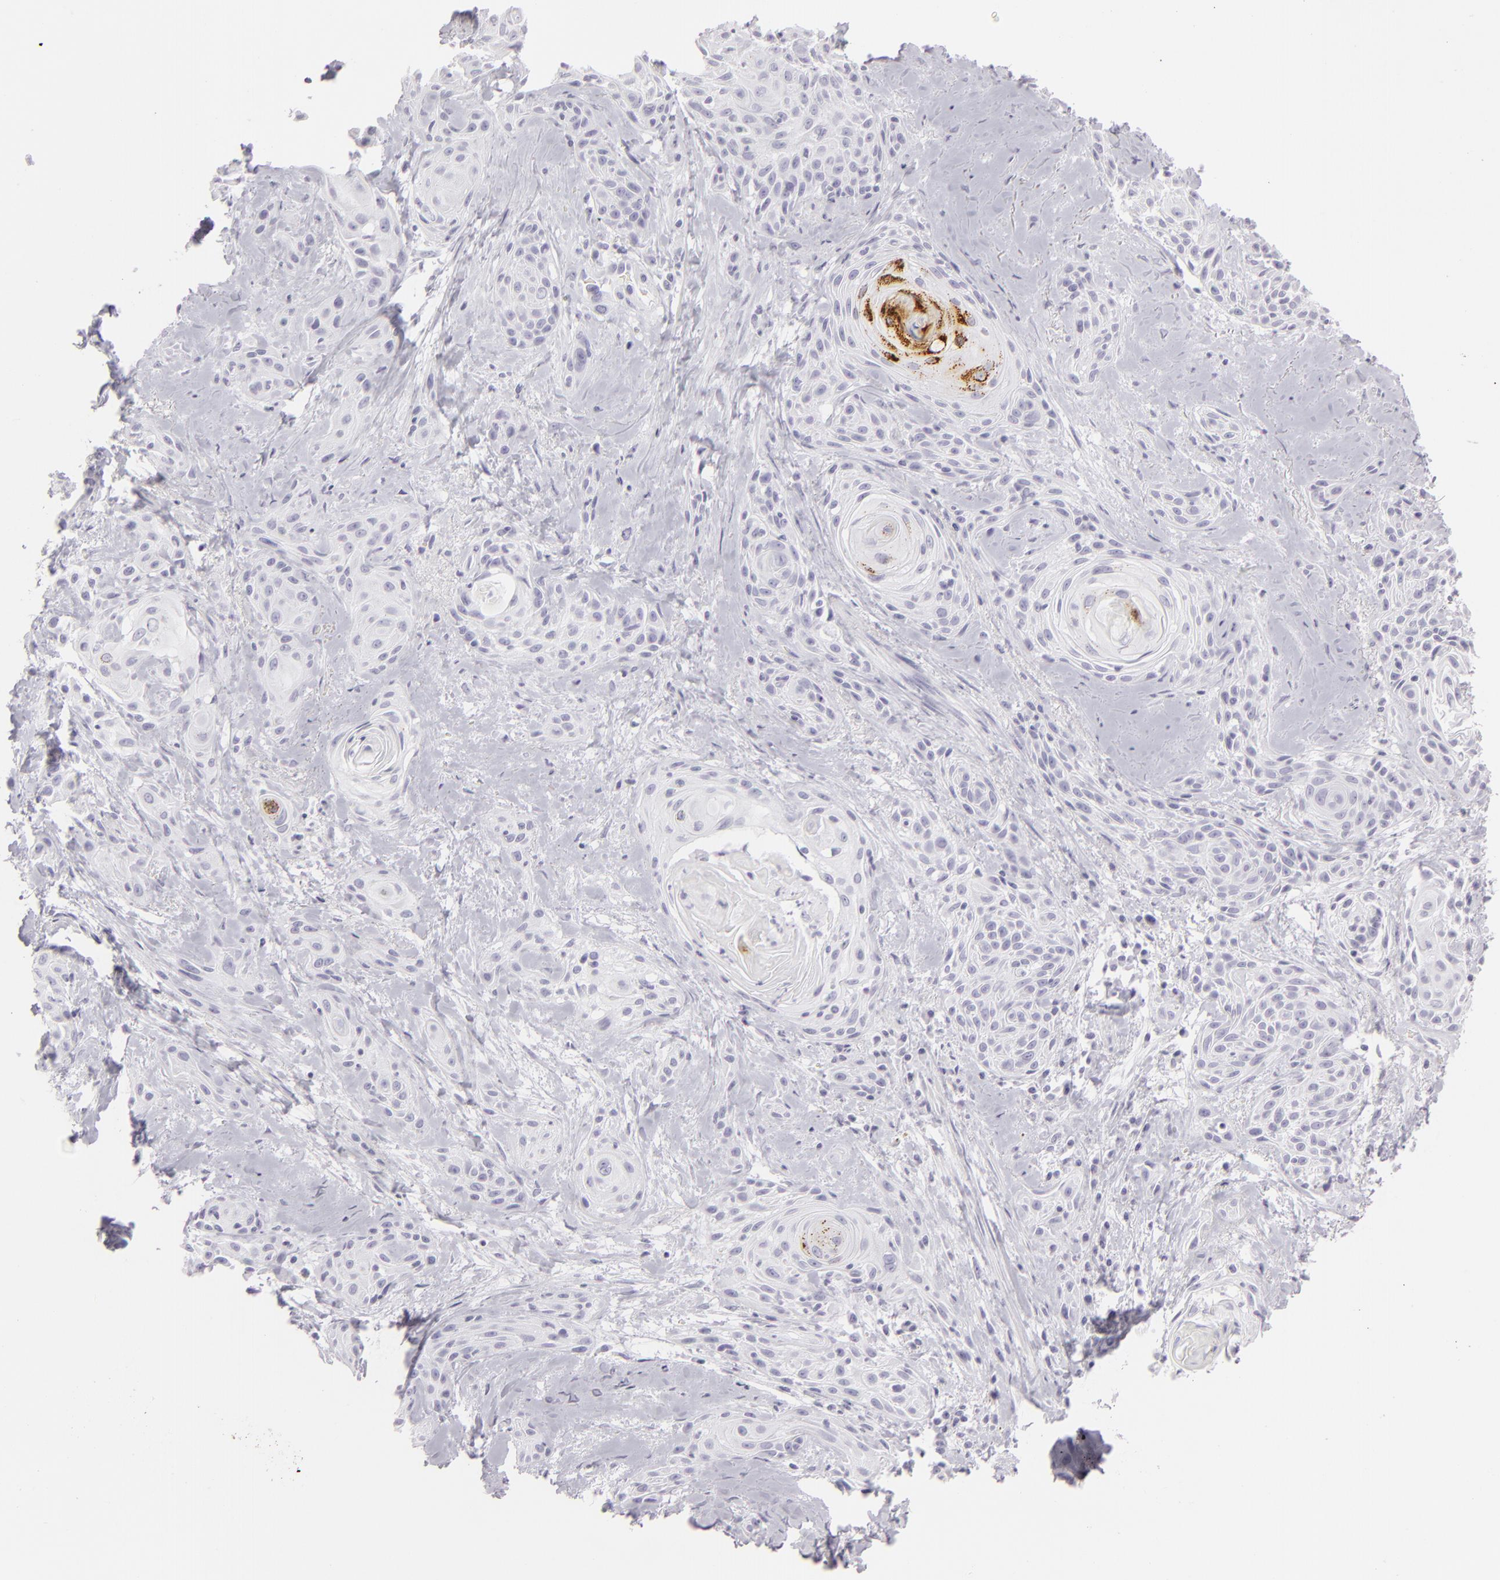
{"staining": {"intensity": "moderate", "quantity": "<25%", "location": "cytoplasmic/membranous"}, "tissue": "skin cancer", "cell_type": "Tumor cells", "image_type": "cancer", "snomed": [{"axis": "morphology", "description": "Squamous cell carcinoma, NOS"}, {"axis": "topography", "description": "Skin"}, {"axis": "topography", "description": "Anal"}], "caption": "The immunohistochemical stain shows moderate cytoplasmic/membranous expression in tumor cells of skin squamous cell carcinoma tissue.", "gene": "FLG", "patient": {"sex": "male", "age": 64}}